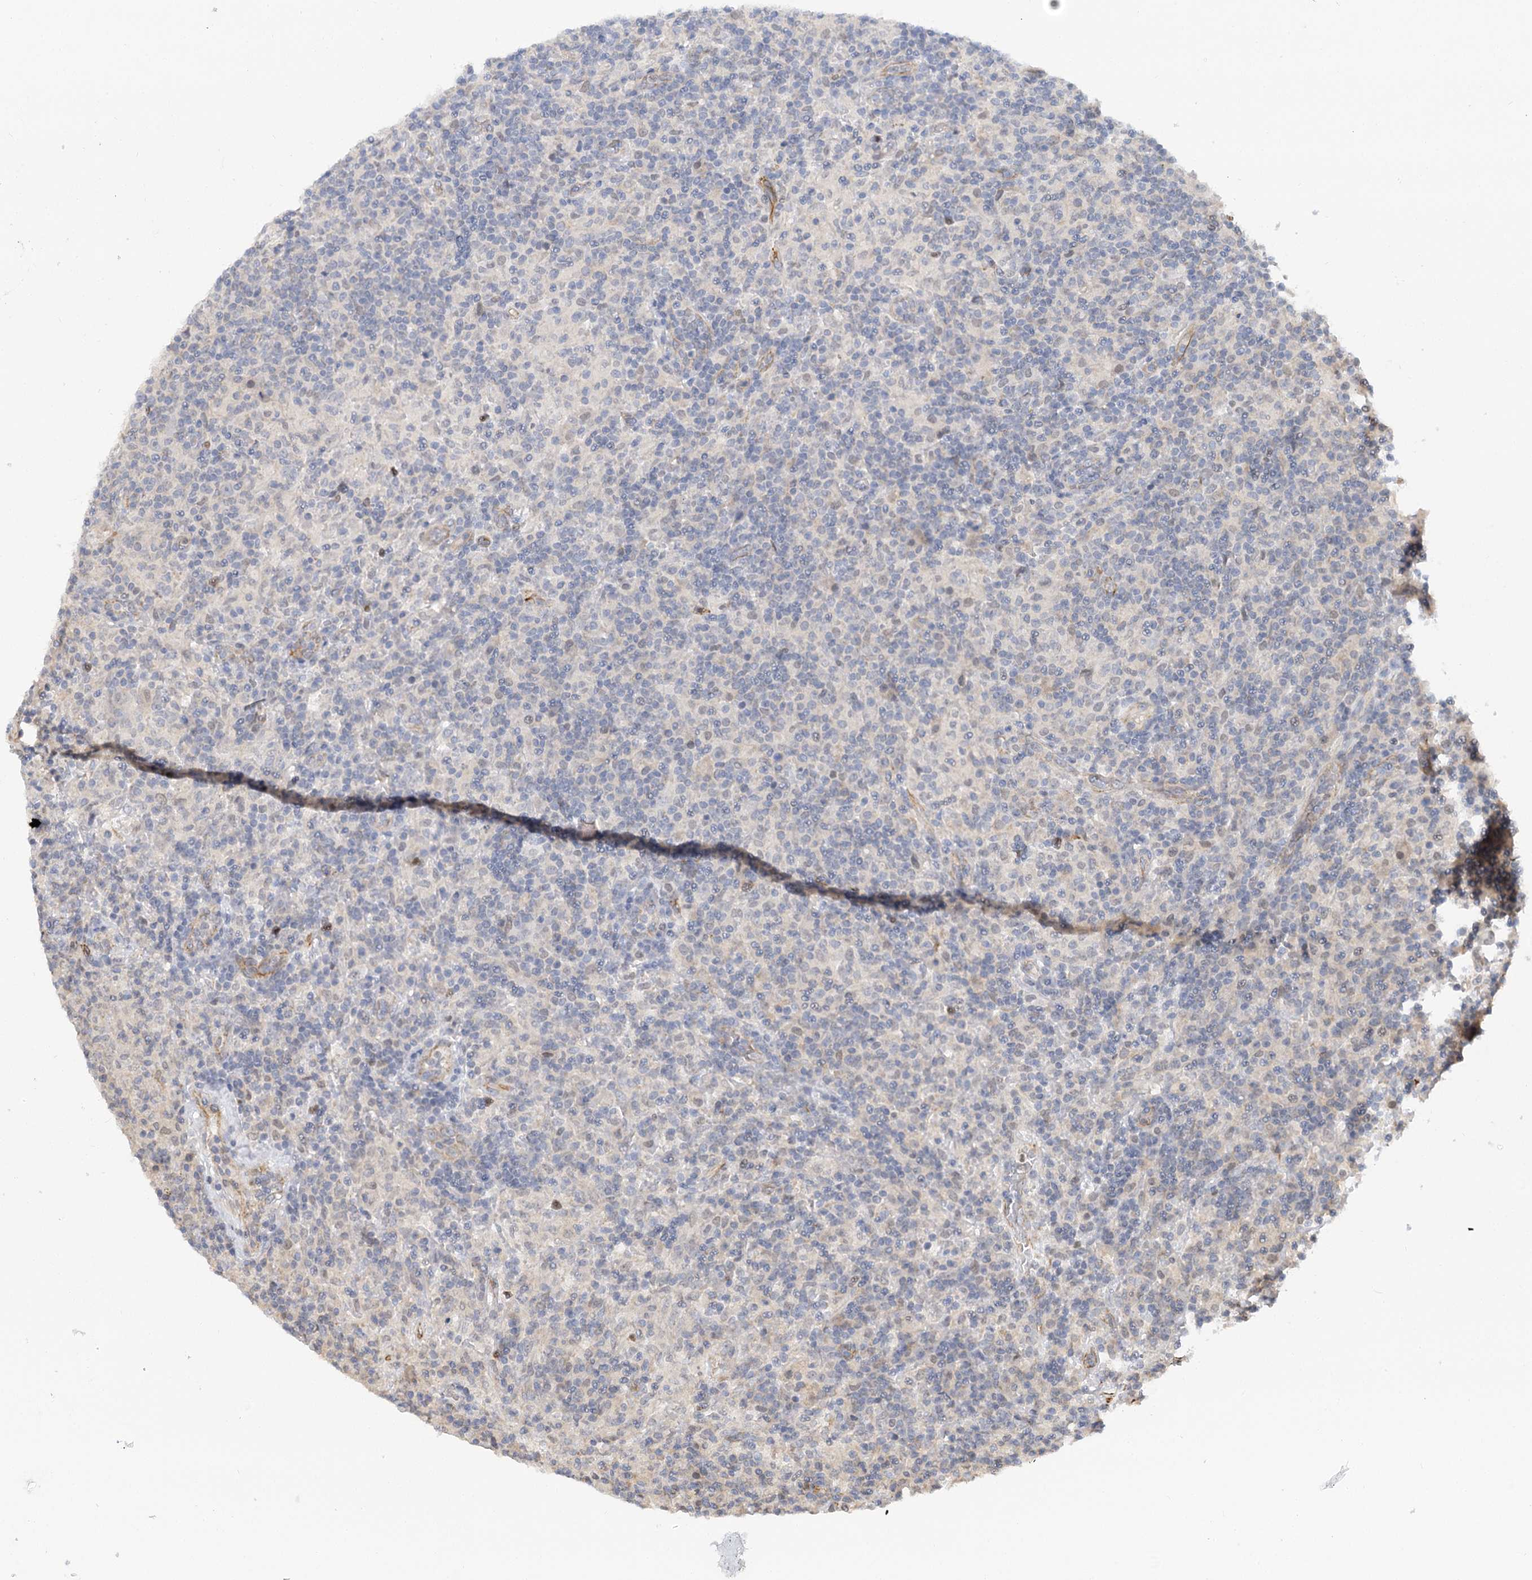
{"staining": {"intensity": "negative", "quantity": "none", "location": "none"}, "tissue": "lymphoma", "cell_type": "Tumor cells", "image_type": "cancer", "snomed": [{"axis": "morphology", "description": "Hodgkin's disease, NOS"}, {"axis": "topography", "description": "Lymph node"}], "caption": "Micrograph shows no protein positivity in tumor cells of Hodgkin's disease tissue.", "gene": "NELL2", "patient": {"sex": "male", "age": 70}}